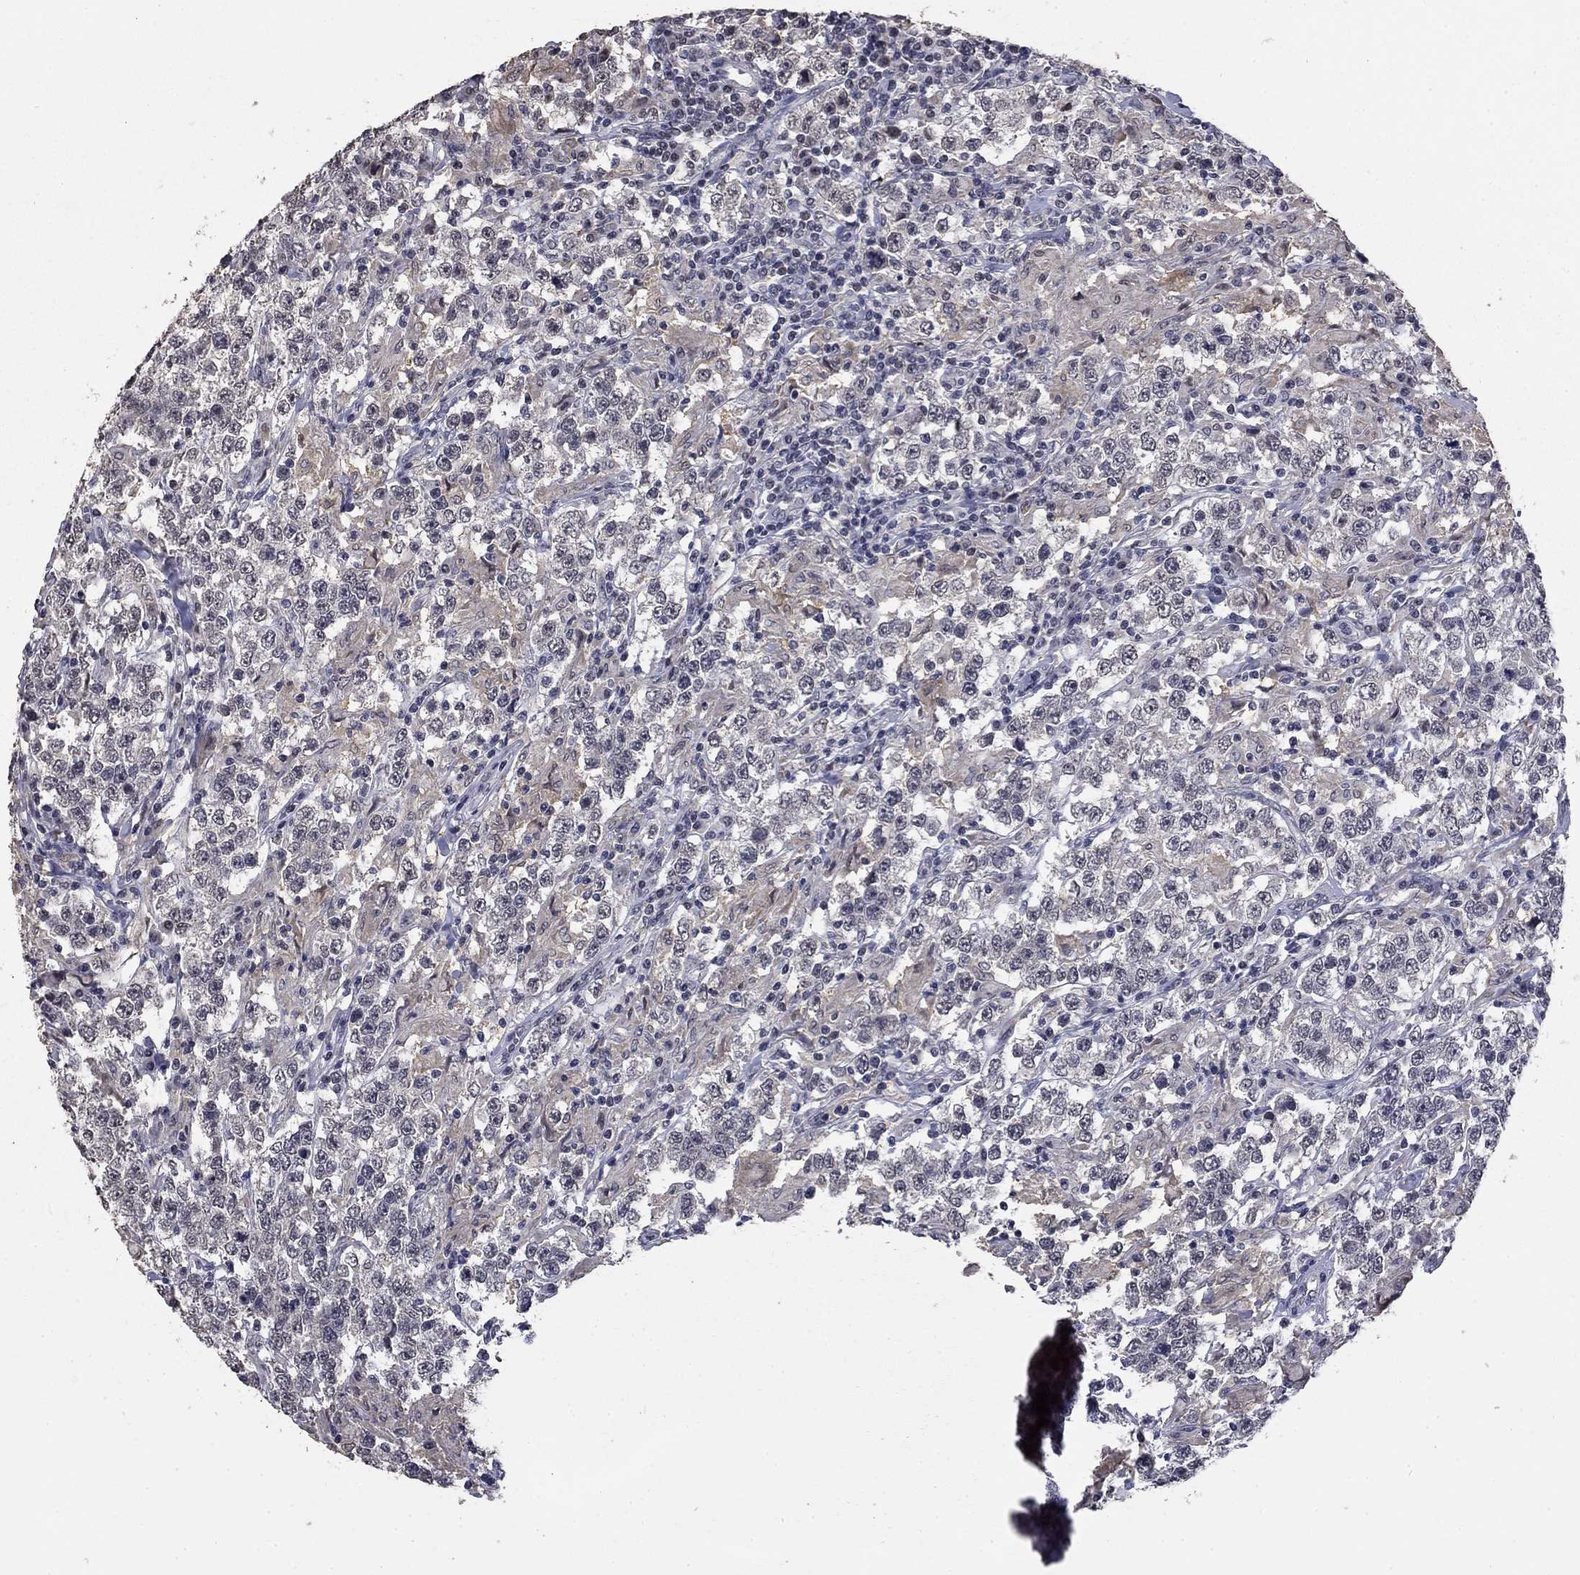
{"staining": {"intensity": "negative", "quantity": "none", "location": "none"}, "tissue": "testis cancer", "cell_type": "Tumor cells", "image_type": "cancer", "snomed": [{"axis": "morphology", "description": "Seminoma, NOS"}, {"axis": "morphology", "description": "Carcinoma, Embryonal, NOS"}, {"axis": "topography", "description": "Testis"}], "caption": "Tumor cells are negative for brown protein staining in testis cancer (embryonal carcinoma).", "gene": "SPATA33", "patient": {"sex": "male", "age": 41}}